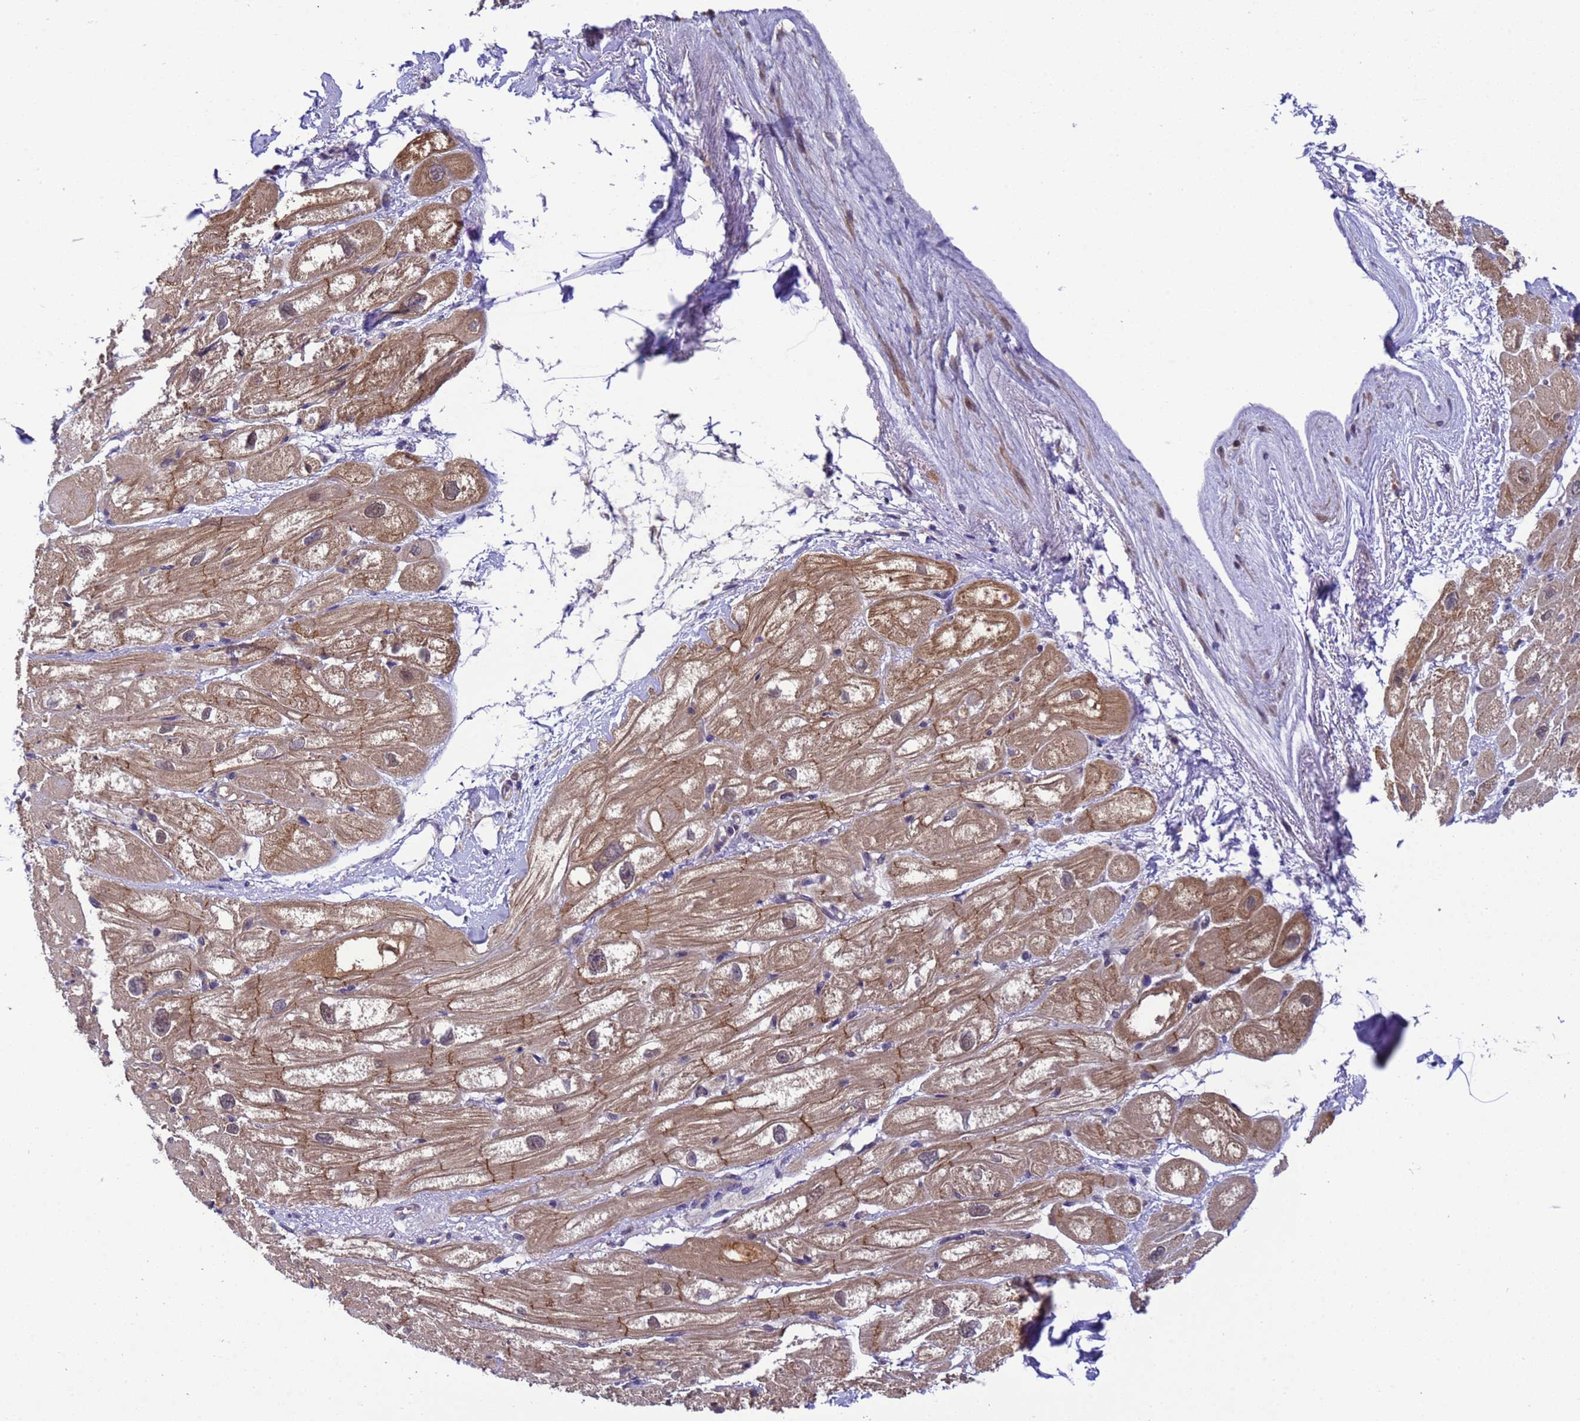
{"staining": {"intensity": "moderate", "quantity": "25%-75%", "location": "cytoplasmic/membranous"}, "tissue": "heart muscle", "cell_type": "Cardiomyocytes", "image_type": "normal", "snomed": [{"axis": "morphology", "description": "Normal tissue, NOS"}, {"axis": "topography", "description": "Heart"}], "caption": "Benign heart muscle reveals moderate cytoplasmic/membranous expression in approximately 25%-75% of cardiomyocytes.", "gene": "ZFP69B", "patient": {"sex": "male", "age": 50}}